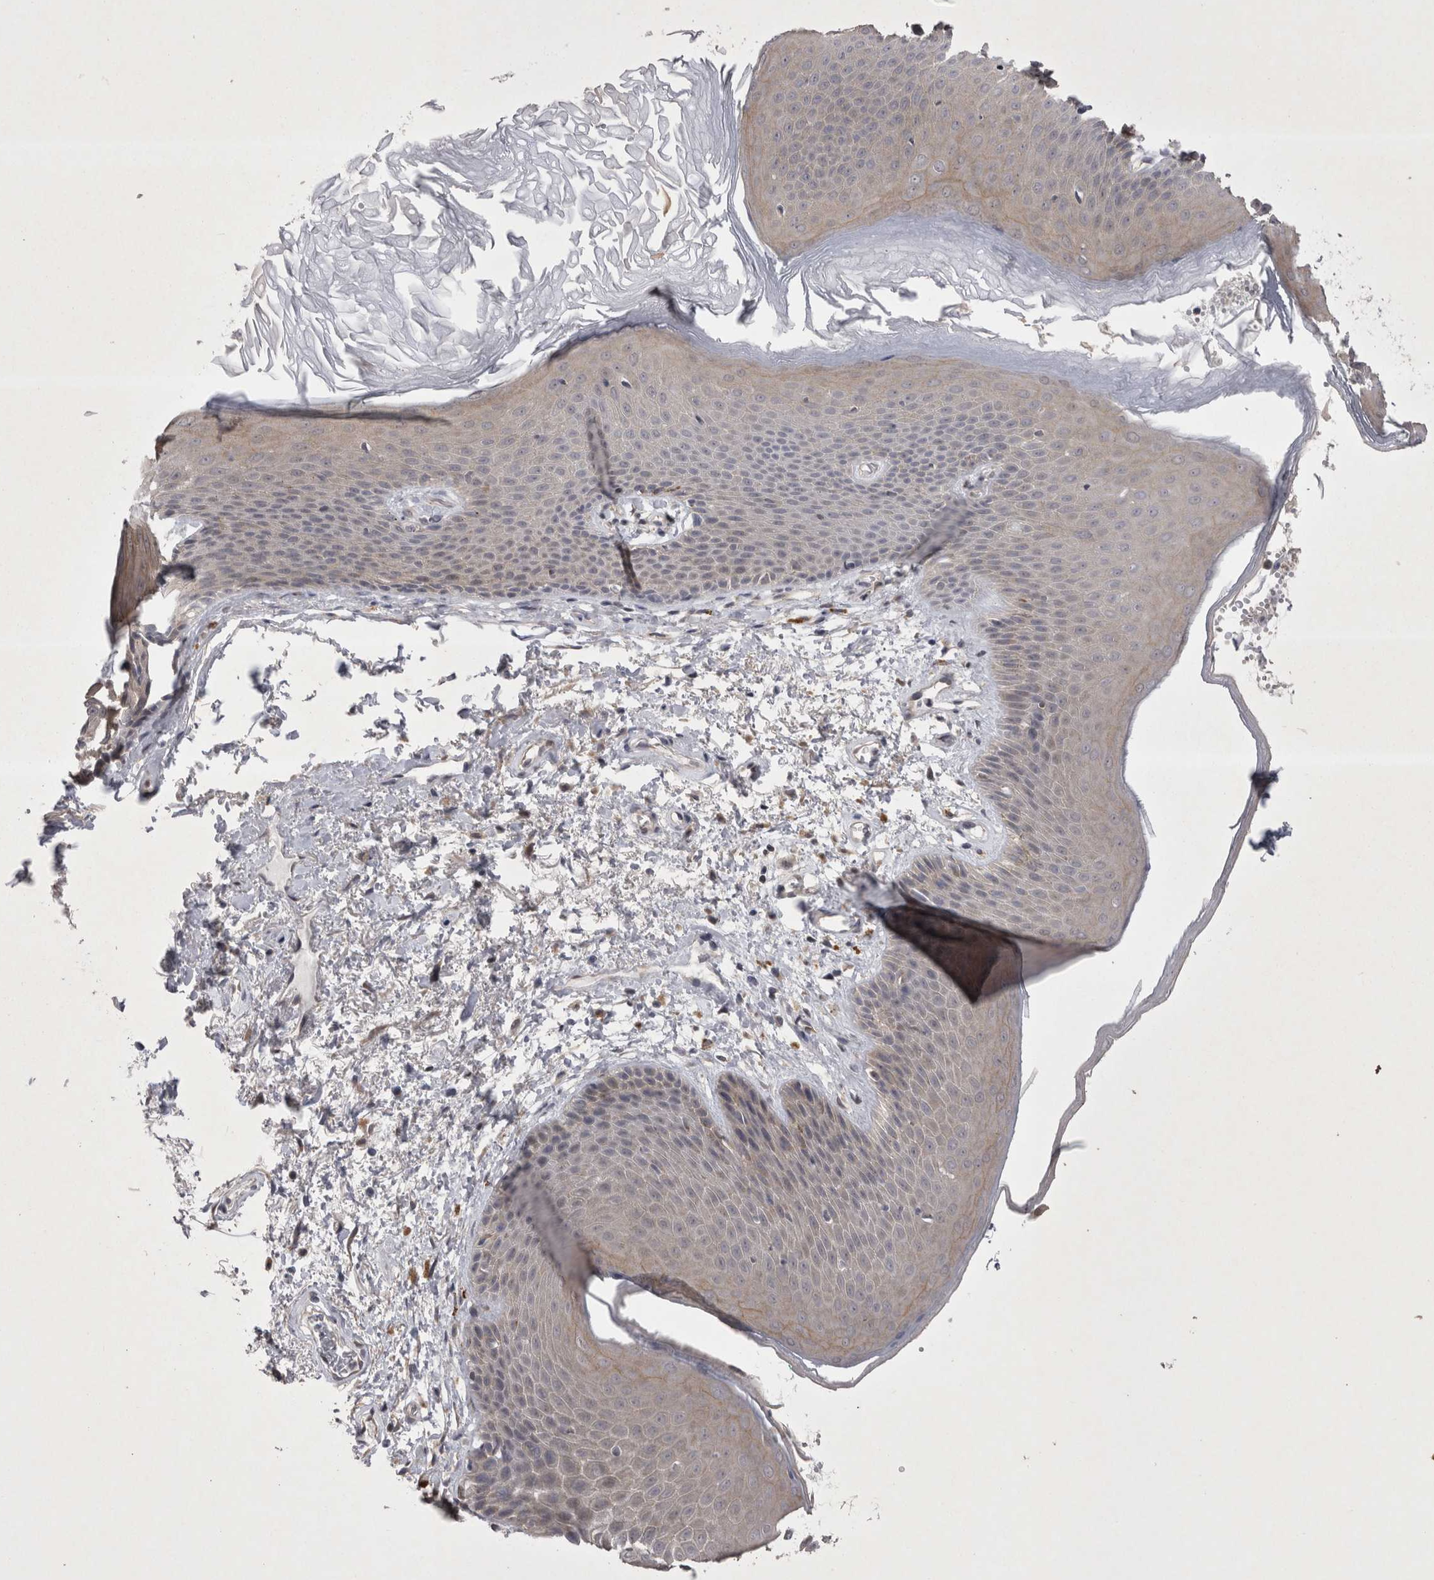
{"staining": {"intensity": "moderate", "quantity": "<25%", "location": "cytoplasmic/membranous"}, "tissue": "skin", "cell_type": "Epidermal cells", "image_type": "normal", "snomed": [{"axis": "morphology", "description": "Normal tissue, NOS"}, {"axis": "topography", "description": "Anal"}], "caption": "Brown immunohistochemical staining in normal human skin exhibits moderate cytoplasmic/membranous expression in approximately <25% of epidermal cells.", "gene": "CTBS", "patient": {"sex": "male", "age": 74}}